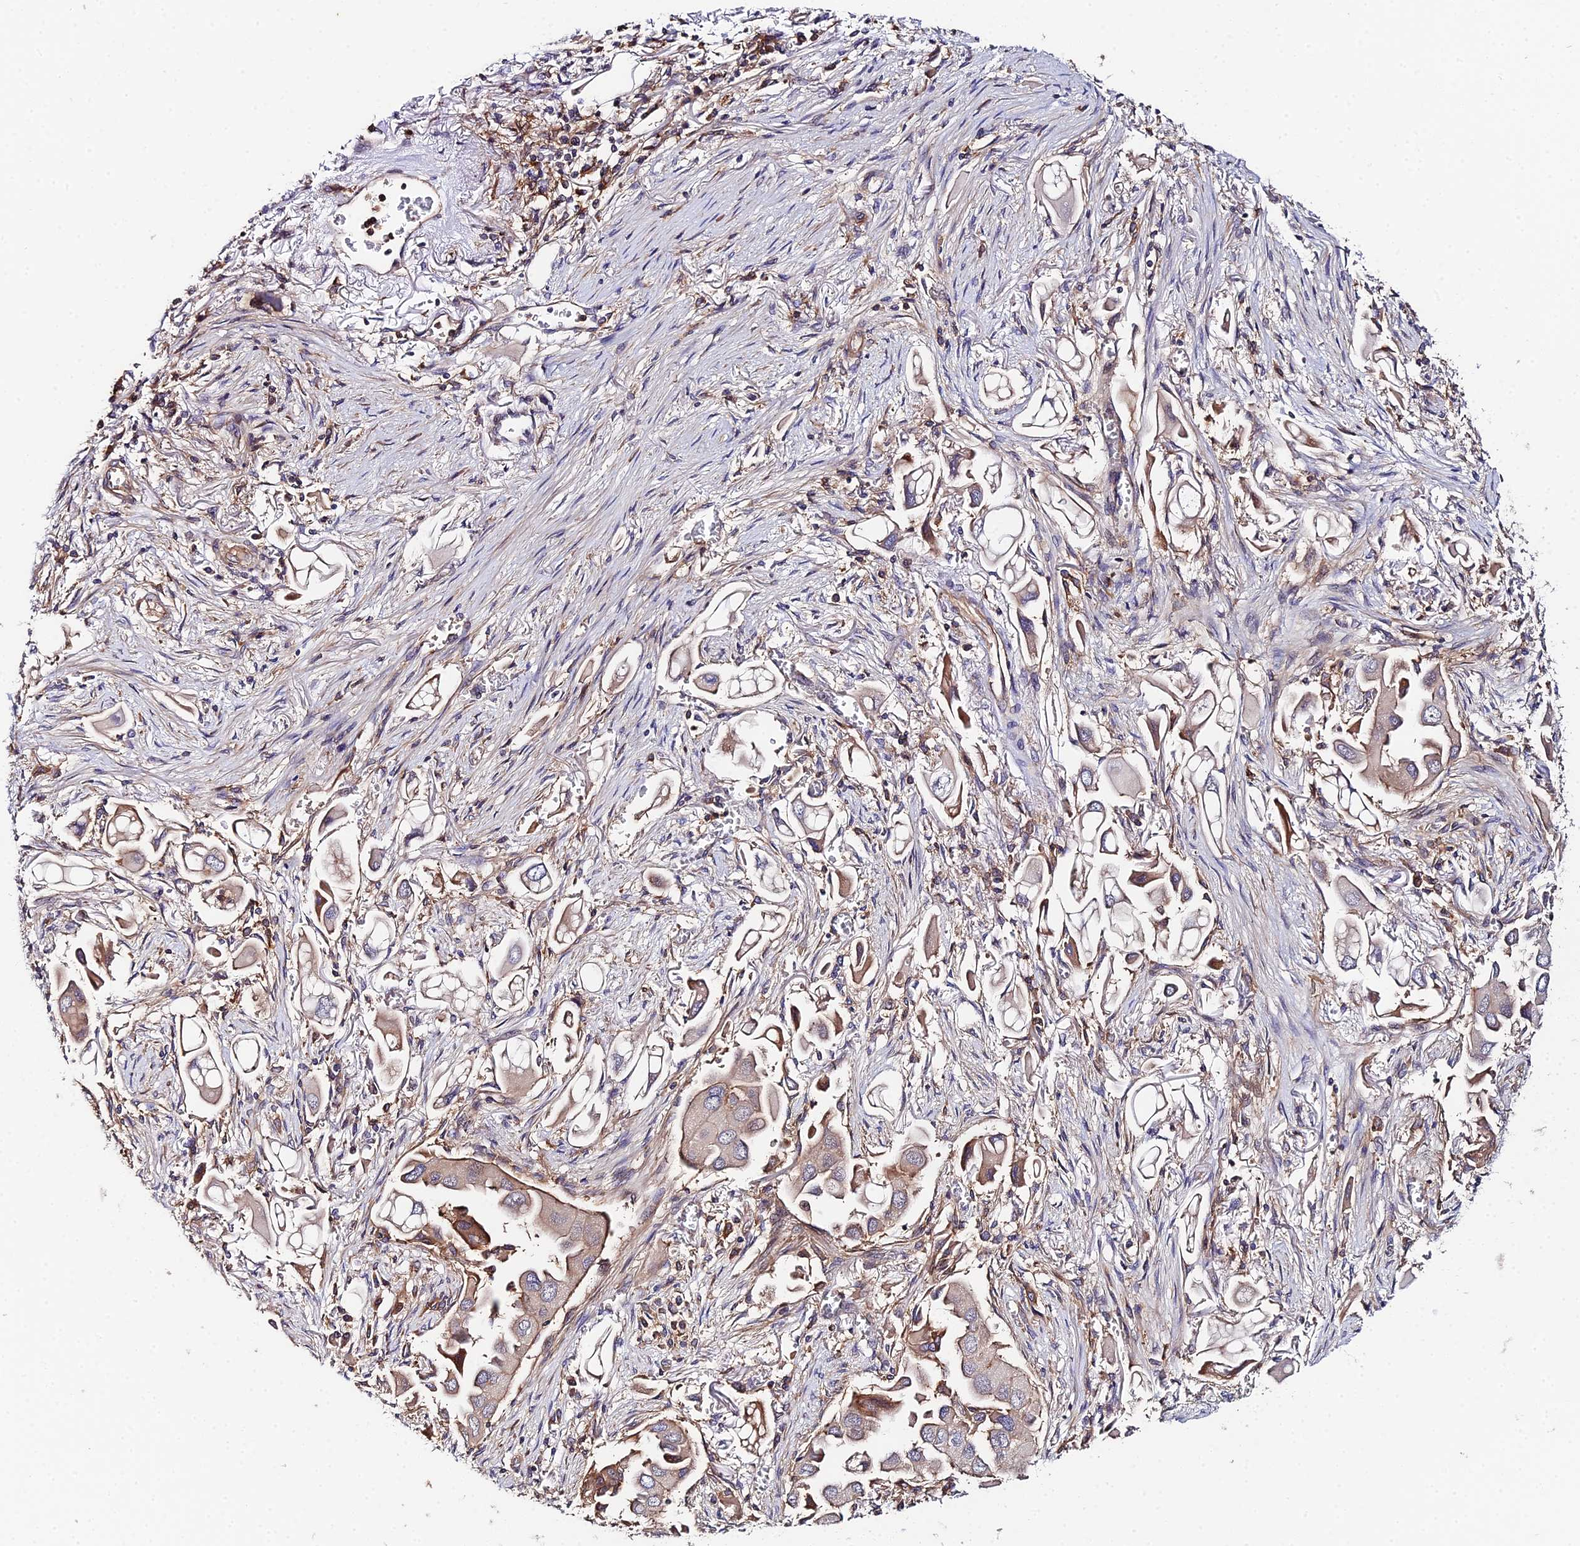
{"staining": {"intensity": "weak", "quantity": "<25%", "location": "cytoplasmic/membranous"}, "tissue": "lung cancer", "cell_type": "Tumor cells", "image_type": "cancer", "snomed": [{"axis": "morphology", "description": "Adenocarcinoma, NOS"}, {"axis": "topography", "description": "Lung"}], "caption": "Tumor cells are negative for brown protein staining in lung adenocarcinoma.", "gene": "GNG5B", "patient": {"sex": "female", "age": 76}}